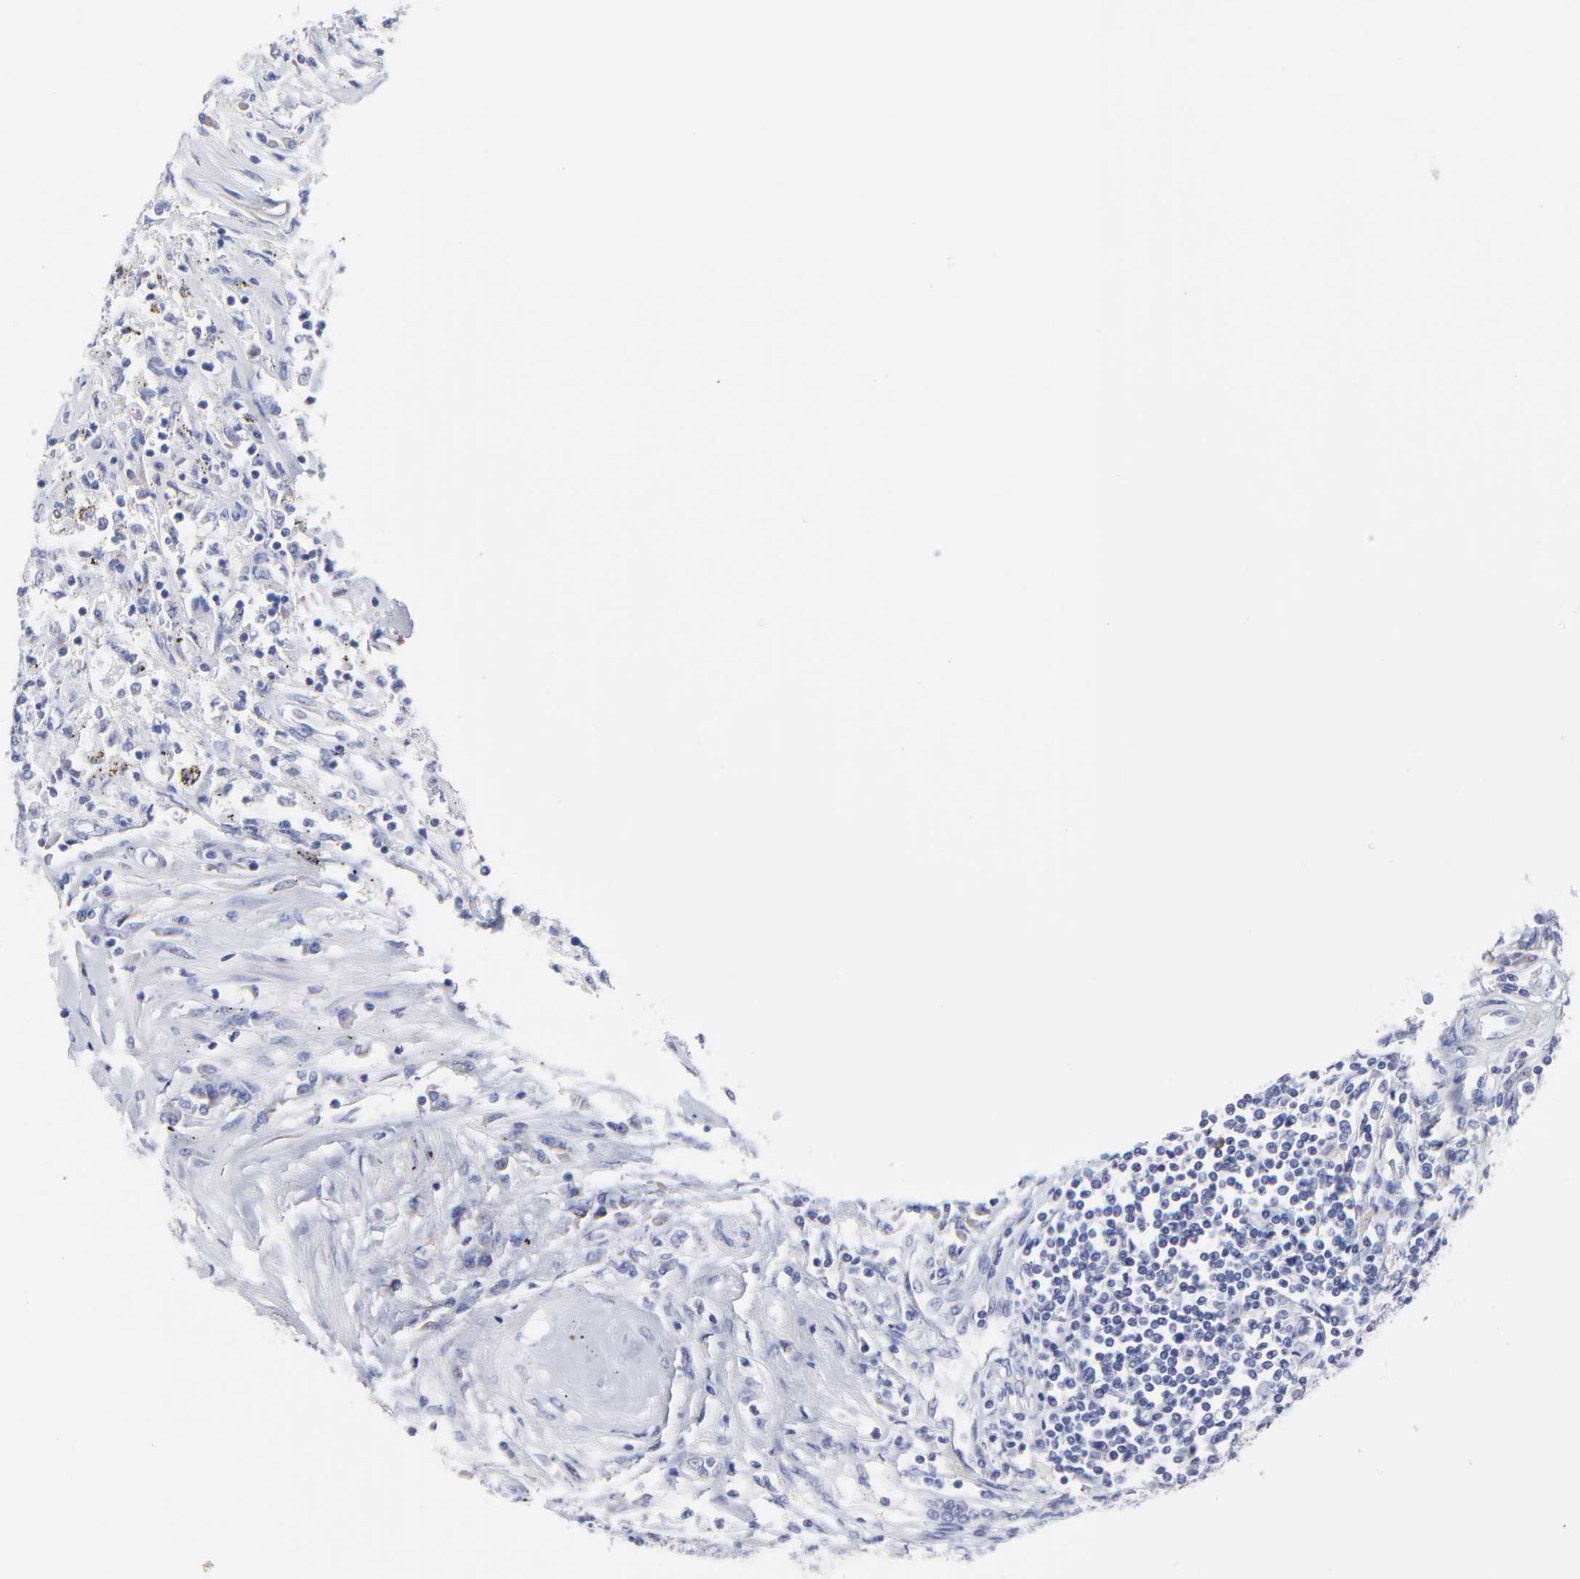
{"staining": {"intensity": "negative", "quantity": "none", "location": "none"}, "tissue": "renal cancer", "cell_type": "Tumor cells", "image_type": "cancer", "snomed": [{"axis": "morphology", "description": "Normal tissue, NOS"}, {"axis": "morphology", "description": "Adenocarcinoma, NOS"}, {"axis": "topography", "description": "Kidney"}], "caption": "This is an immunohistochemistry (IHC) photomicrograph of renal cancer. There is no staining in tumor cells.", "gene": "DUSP9", "patient": {"sex": "male", "age": 71}}